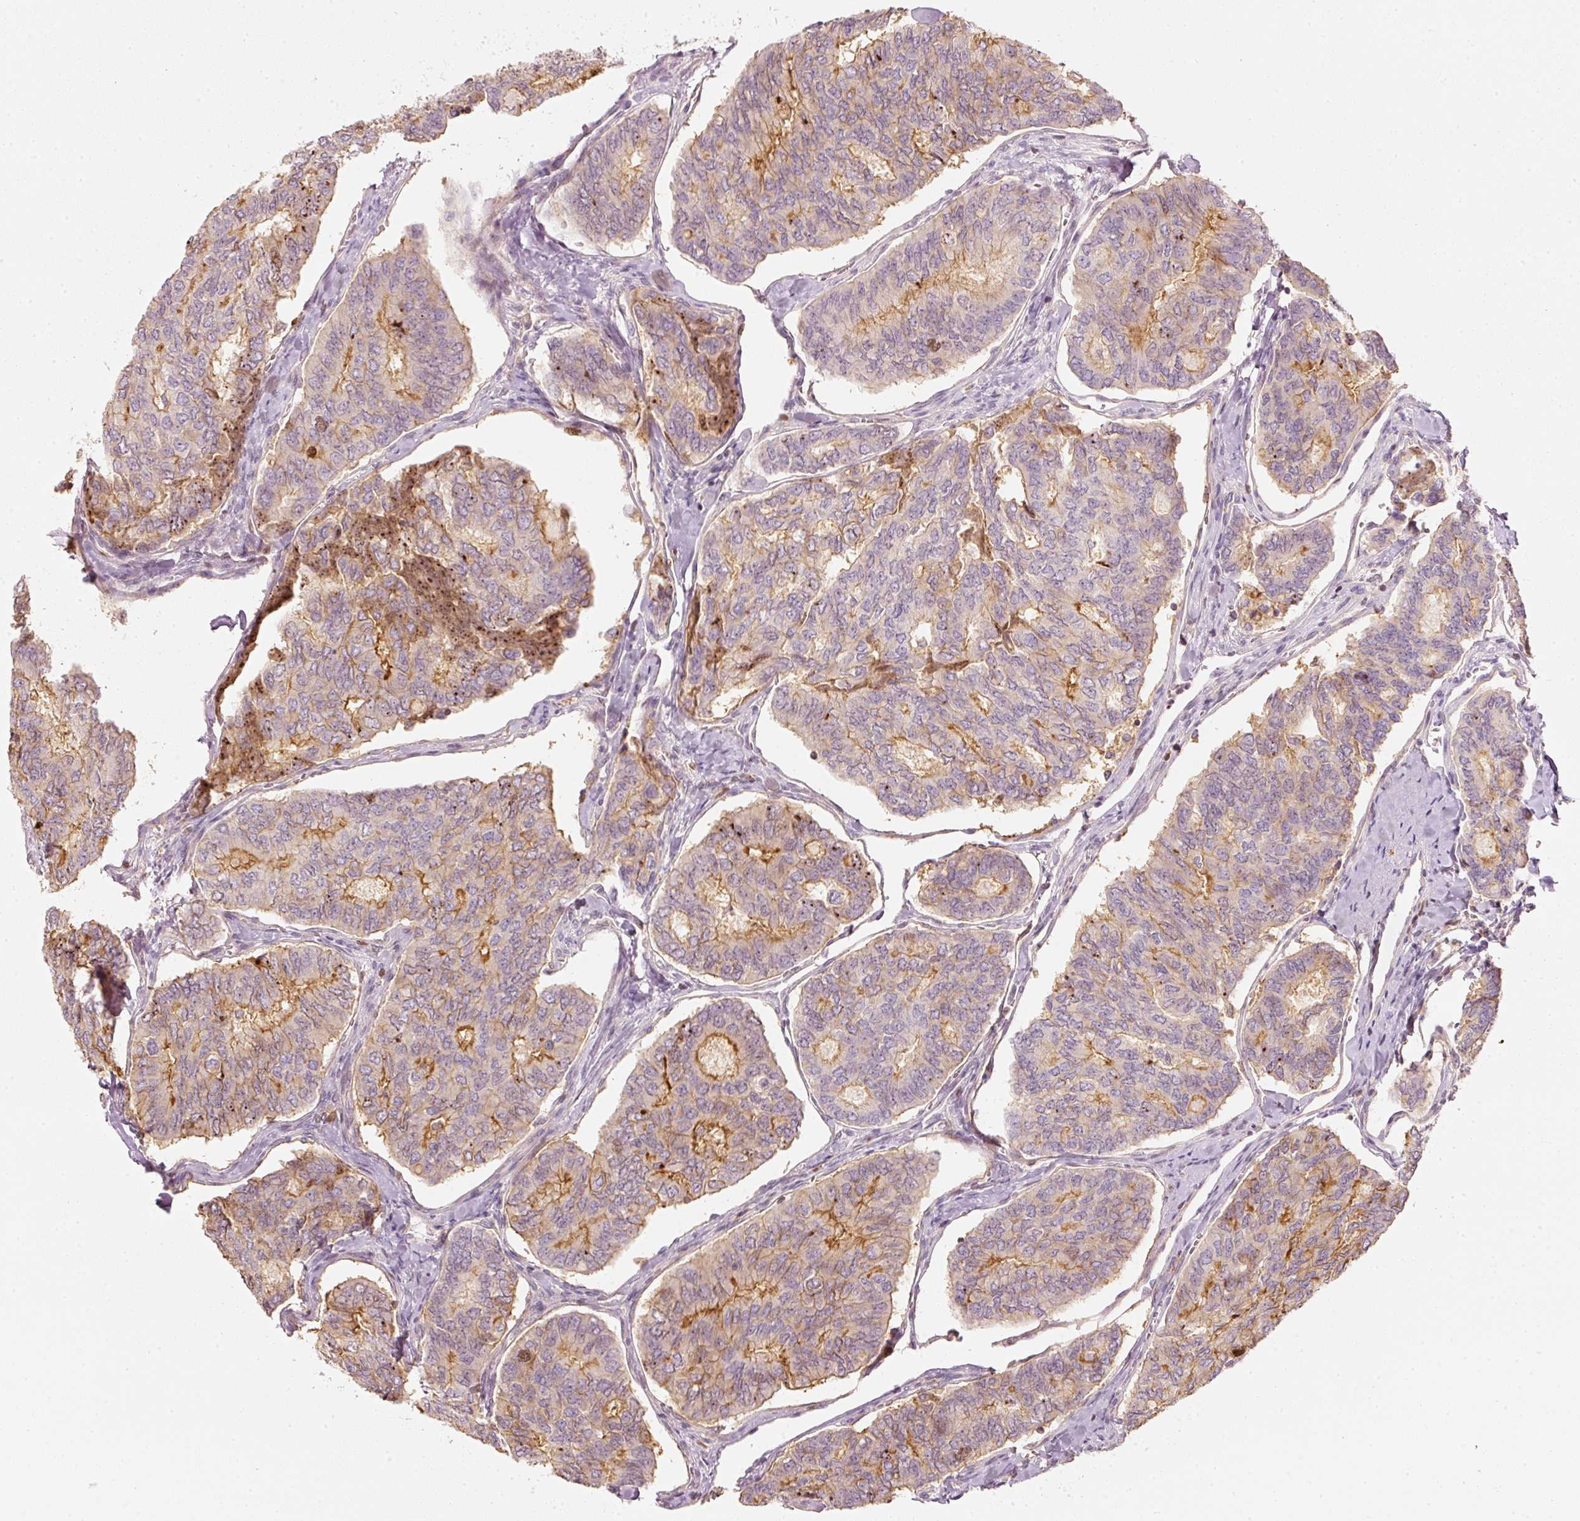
{"staining": {"intensity": "moderate", "quantity": "25%-75%", "location": "cytoplasmic/membranous"}, "tissue": "thyroid cancer", "cell_type": "Tumor cells", "image_type": "cancer", "snomed": [{"axis": "morphology", "description": "Papillary adenocarcinoma, NOS"}, {"axis": "topography", "description": "Thyroid gland"}], "caption": "Thyroid papillary adenocarcinoma was stained to show a protein in brown. There is medium levels of moderate cytoplasmic/membranous expression in about 25%-75% of tumor cells. Immunohistochemistry (ihc) stains the protein of interest in brown and the nuclei are stained blue.", "gene": "TREX2", "patient": {"sex": "female", "age": 35}}